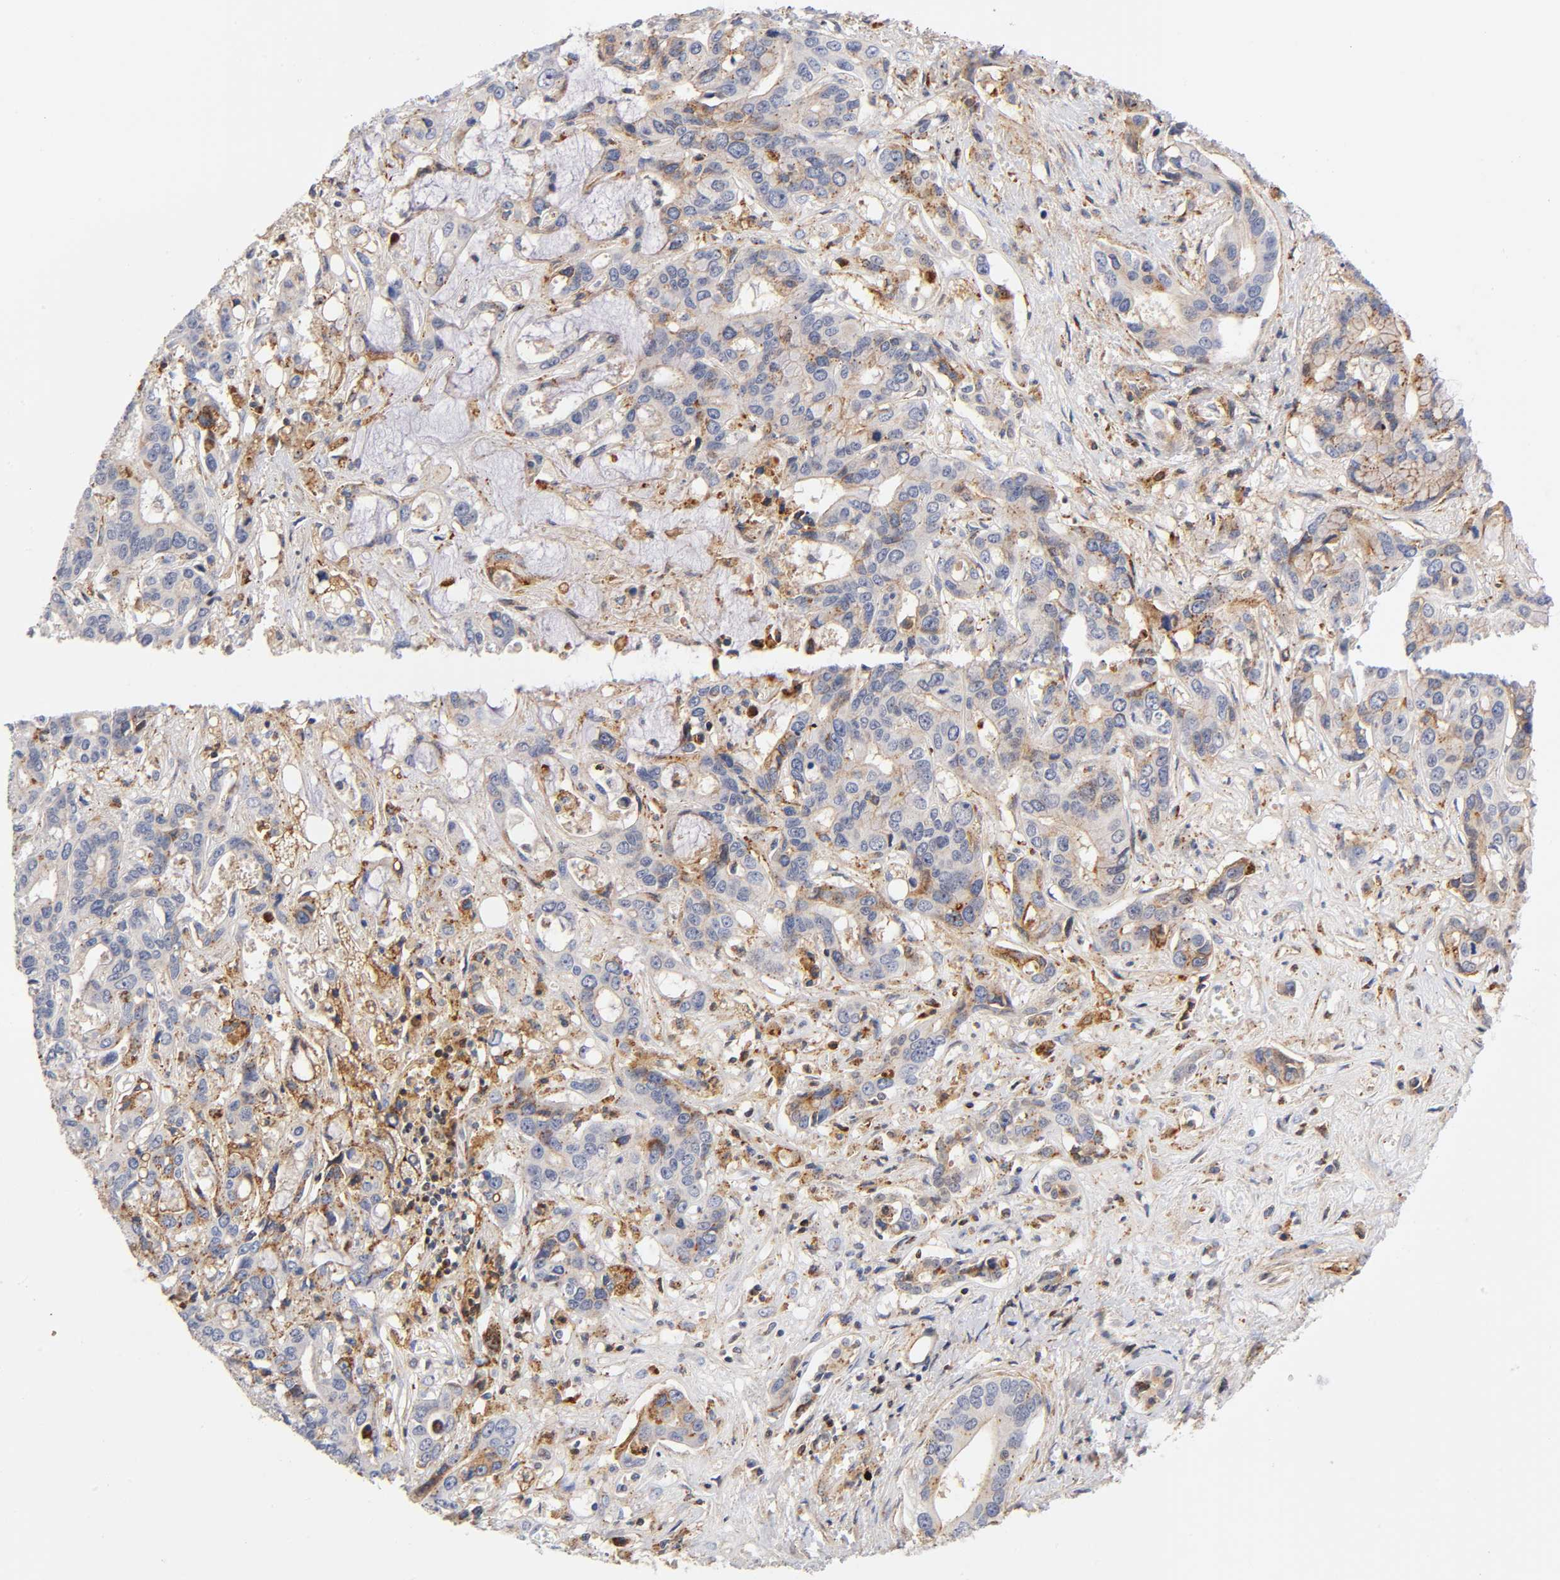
{"staining": {"intensity": "moderate", "quantity": "25%-75%", "location": "cytoplasmic/membranous"}, "tissue": "liver cancer", "cell_type": "Tumor cells", "image_type": "cancer", "snomed": [{"axis": "morphology", "description": "Cholangiocarcinoma"}, {"axis": "topography", "description": "Liver"}], "caption": "The image reveals immunohistochemical staining of liver cancer (cholangiocarcinoma). There is moderate cytoplasmic/membranous expression is identified in approximately 25%-75% of tumor cells.", "gene": "ANXA7", "patient": {"sex": "female", "age": 65}}